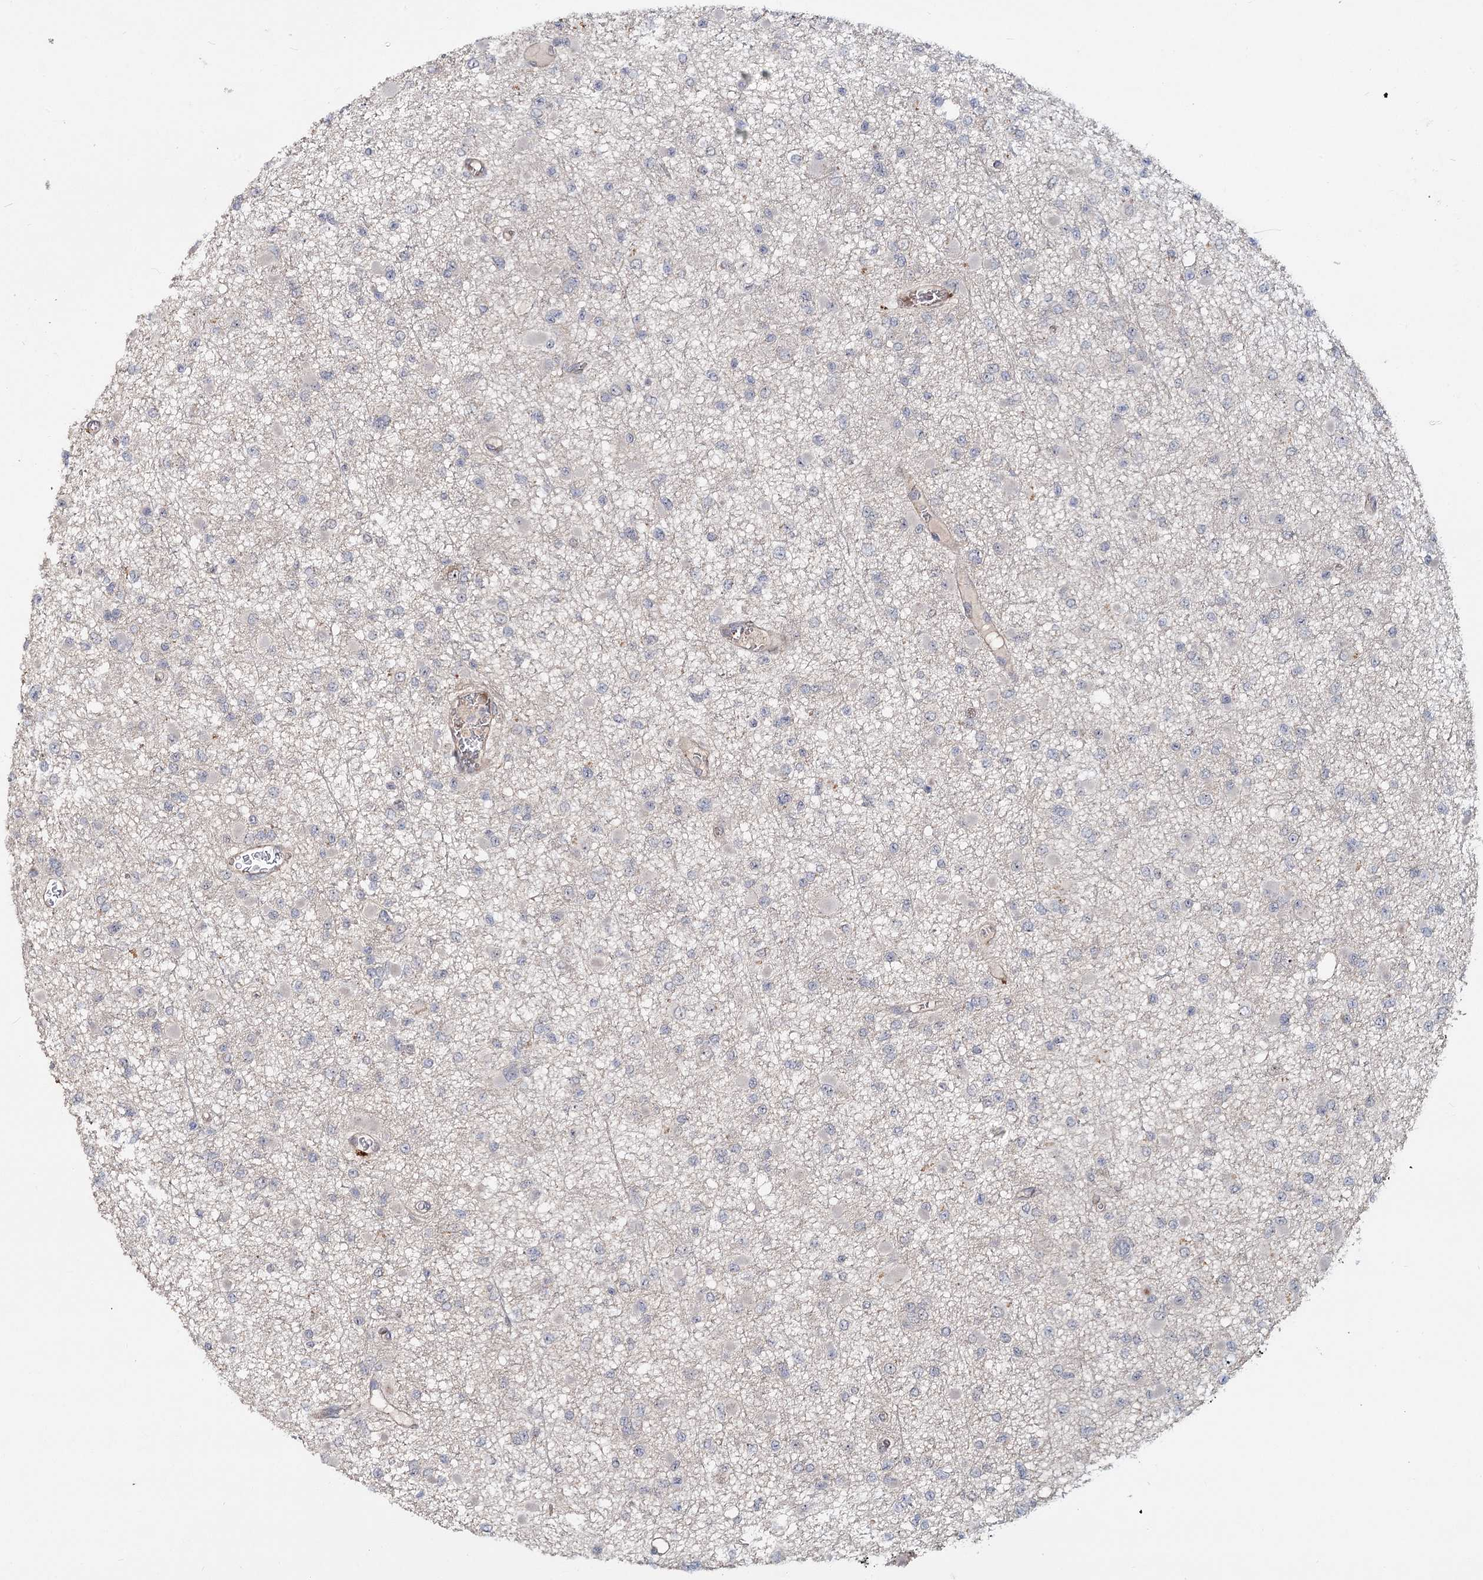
{"staining": {"intensity": "negative", "quantity": "none", "location": "none"}, "tissue": "glioma", "cell_type": "Tumor cells", "image_type": "cancer", "snomed": [{"axis": "morphology", "description": "Glioma, malignant, Low grade"}, {"axis": "topography", "description": "Brain"}], "caption": "Protein analysis of malignant glioma (low-grade) demonstrates no significant expression in tumor cells. Brightfield microscopy of immunohistochemistry stained with DAB (brown) and hematoxylin (blue), captured at high magnification.", "gene": "PIK3C2A", "patient": {"sex": "female", "age": 22}}